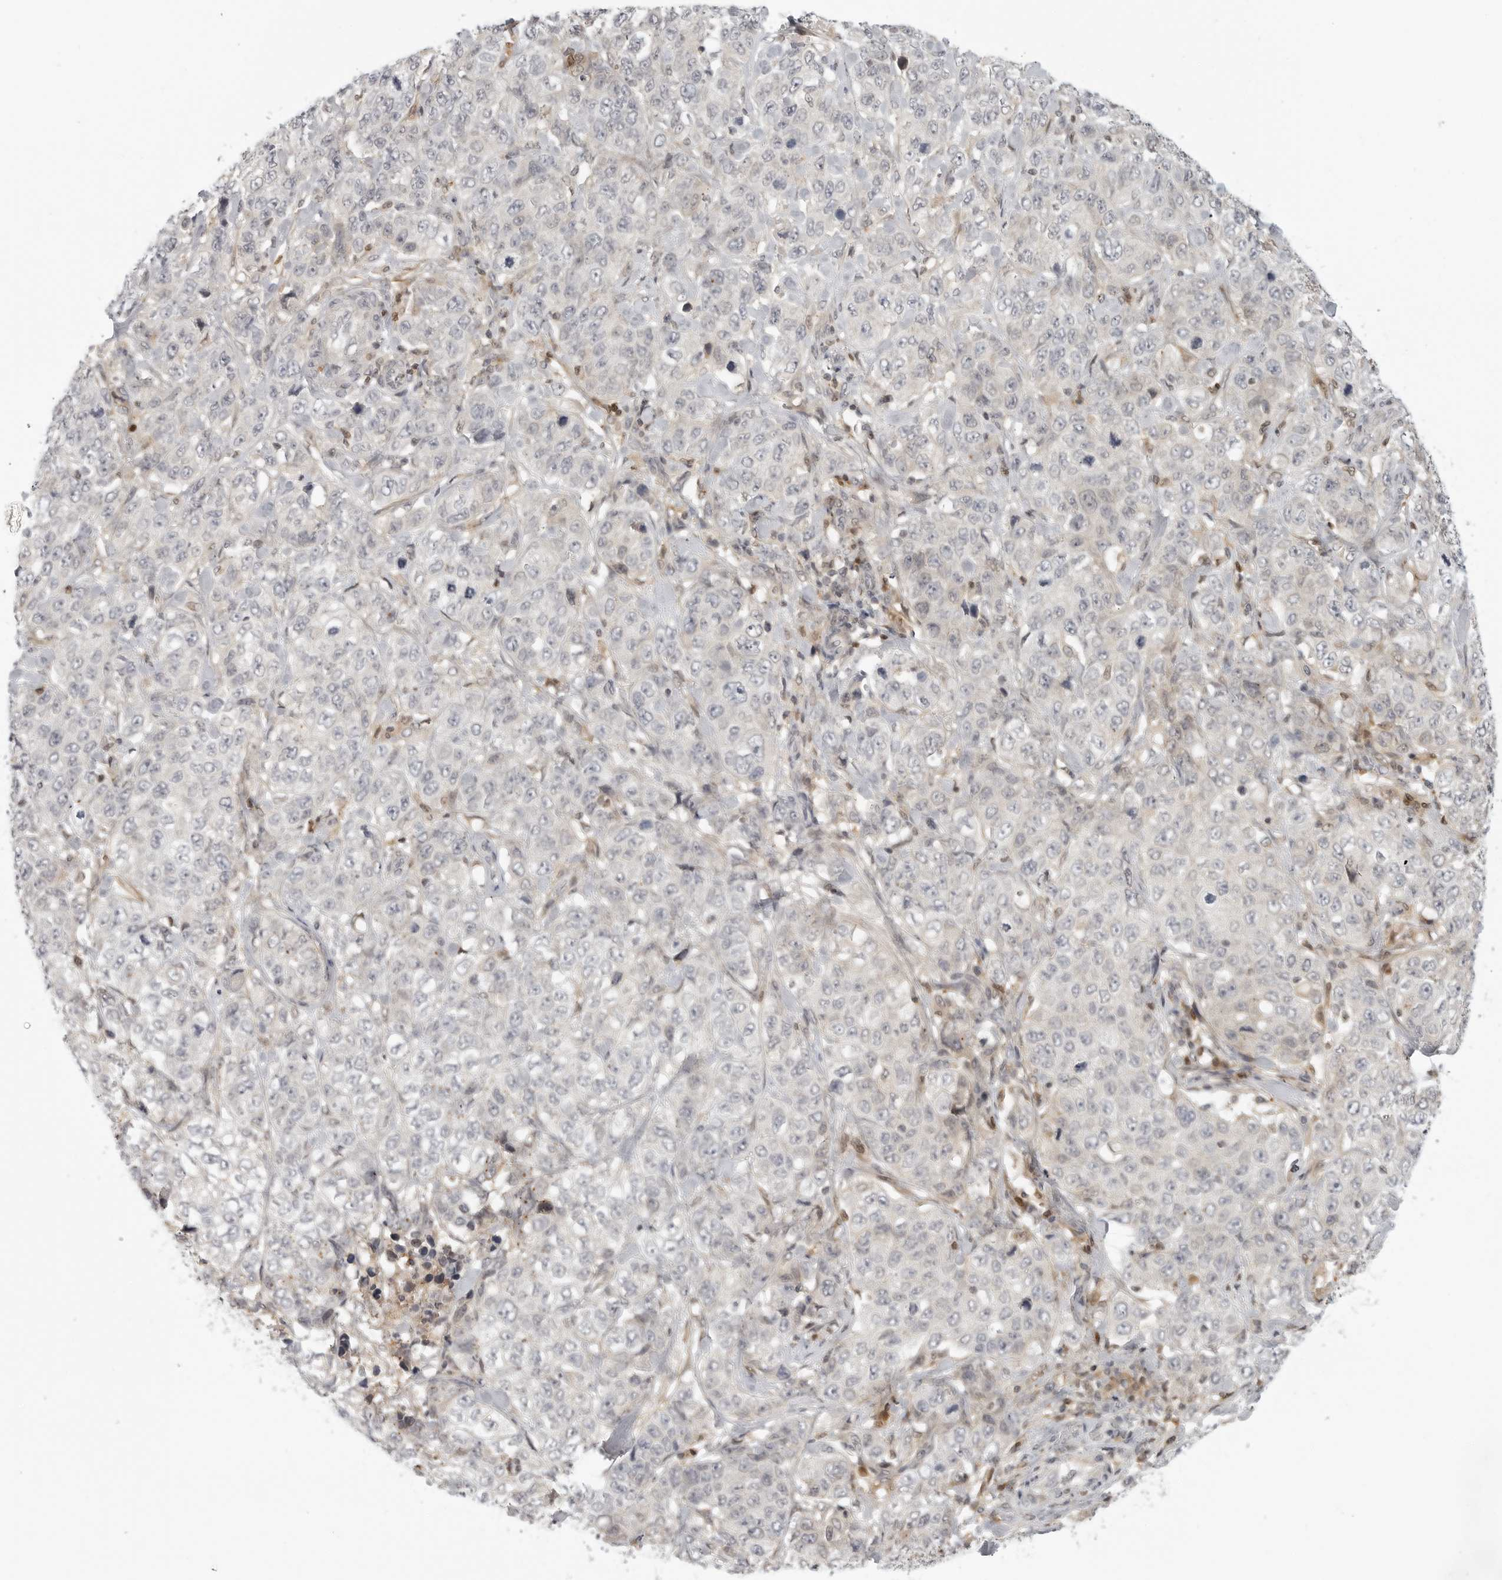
{"staining": {"intensity": "negative", "quantity": "none", "location": "none"}, "tissue": "stomach cancer", "cell_type": "Tumor cells", "image_type": "cancer", "snomed": [{"axis": "morphology", "description": "Adenocarcinoma, NOS"}, {"axis": "topography", "description": "Stomach"}], "caption": "Adenocarcinoma (stomach) was stained to show a protein in brown. There is no significant expression in tumor cells.", "gene": "CTIF", "patient": {"sex": "male", "age": 48}}